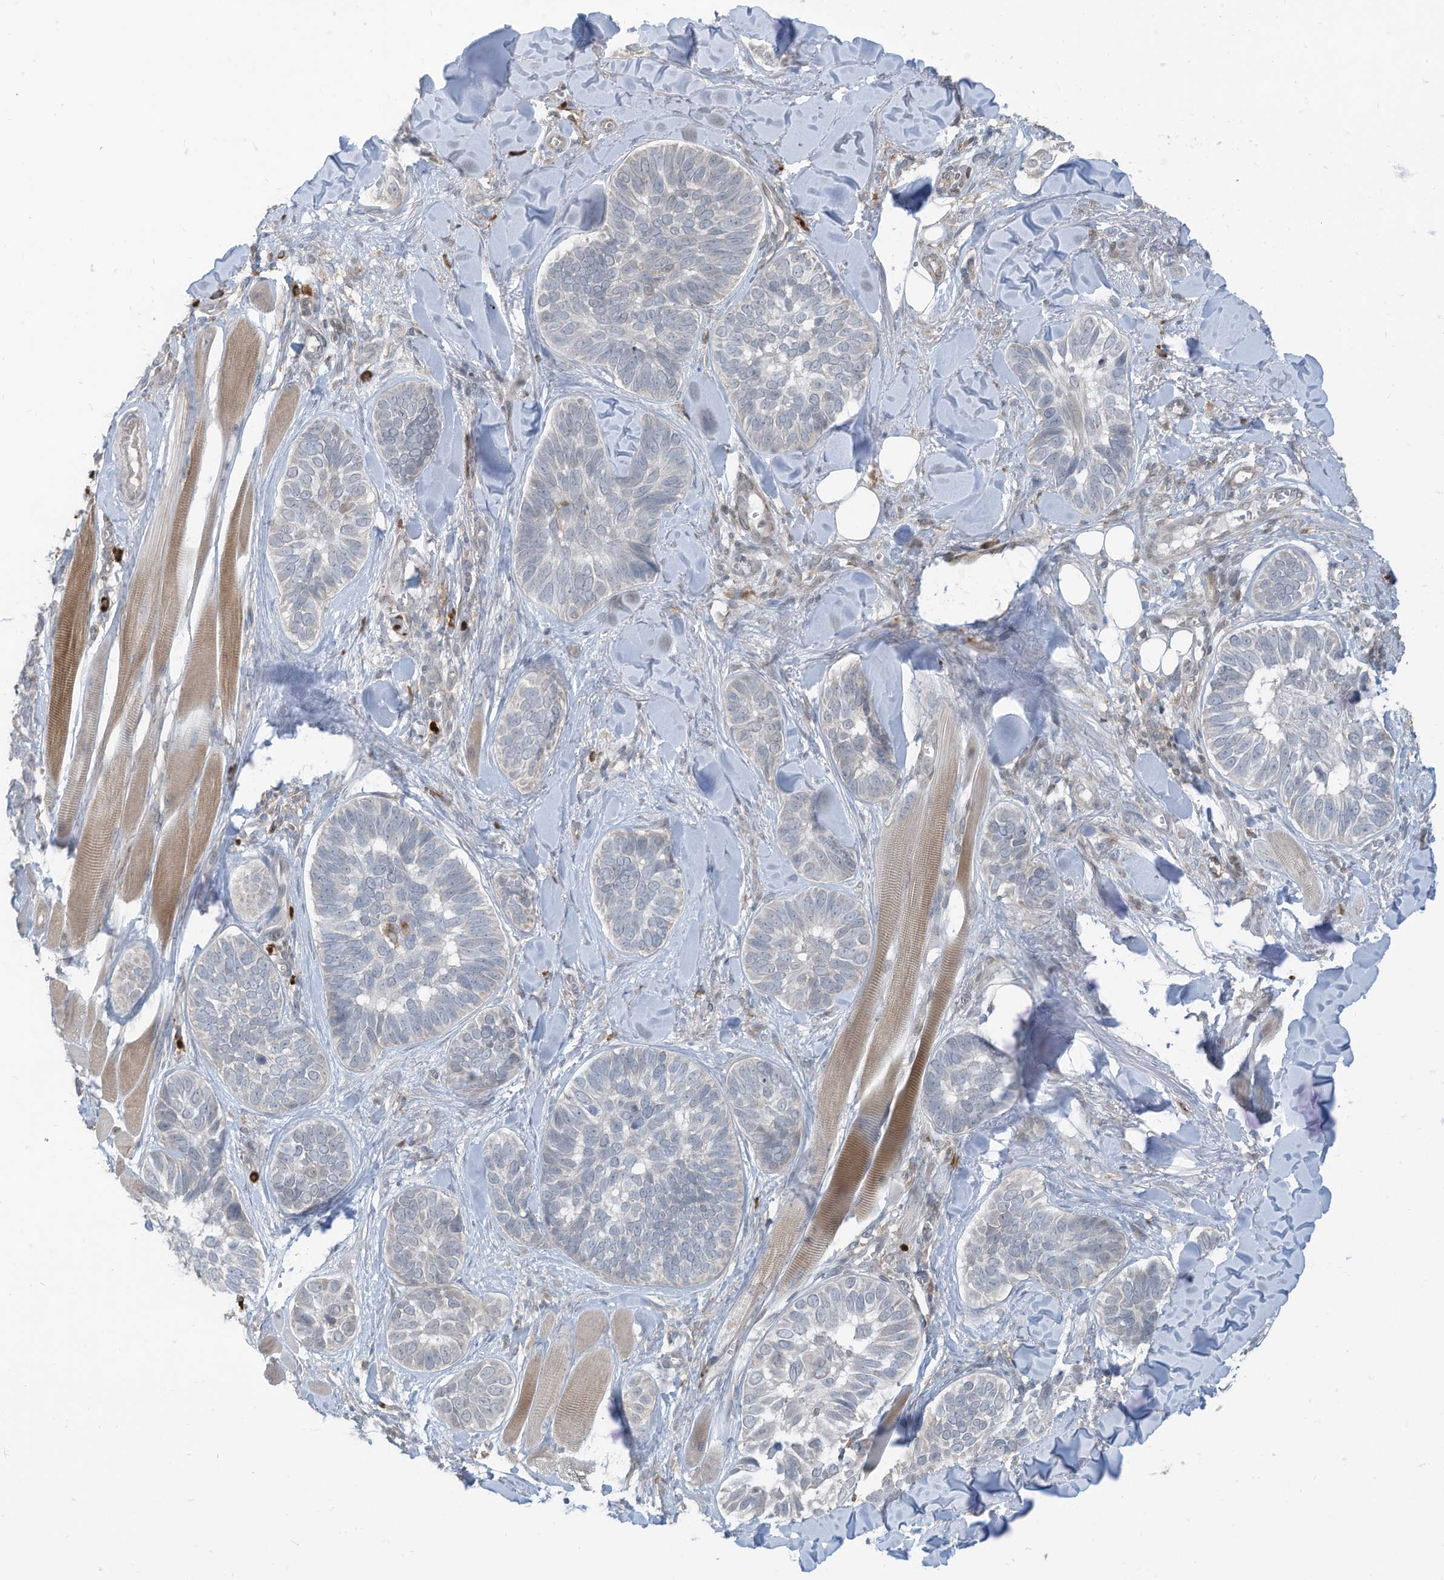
{"staining": {"intensity": "negative", "quantity": "none", "location": "none"}, "tissue": "skin cancer", "cell_type": "Tumor cells", "image_type": "cancer", "snomed": [{"axis": "morphology", "description": "Basal cell carcinoma"}, {"axis": "topography", "description": "Skin"}], "caption": "Tumor cells are negative for brown protein staining in basal cell carcinoma (skin). The staining was performed using DAB (3,3'-diaminobenzidine) to visualize the protein expression in brown, while the nuclei were stained in blue with hematoxylin (Magnification: 20x).", "gene": "DZIP3", "patient": {"sex": "male", "age": 62}}